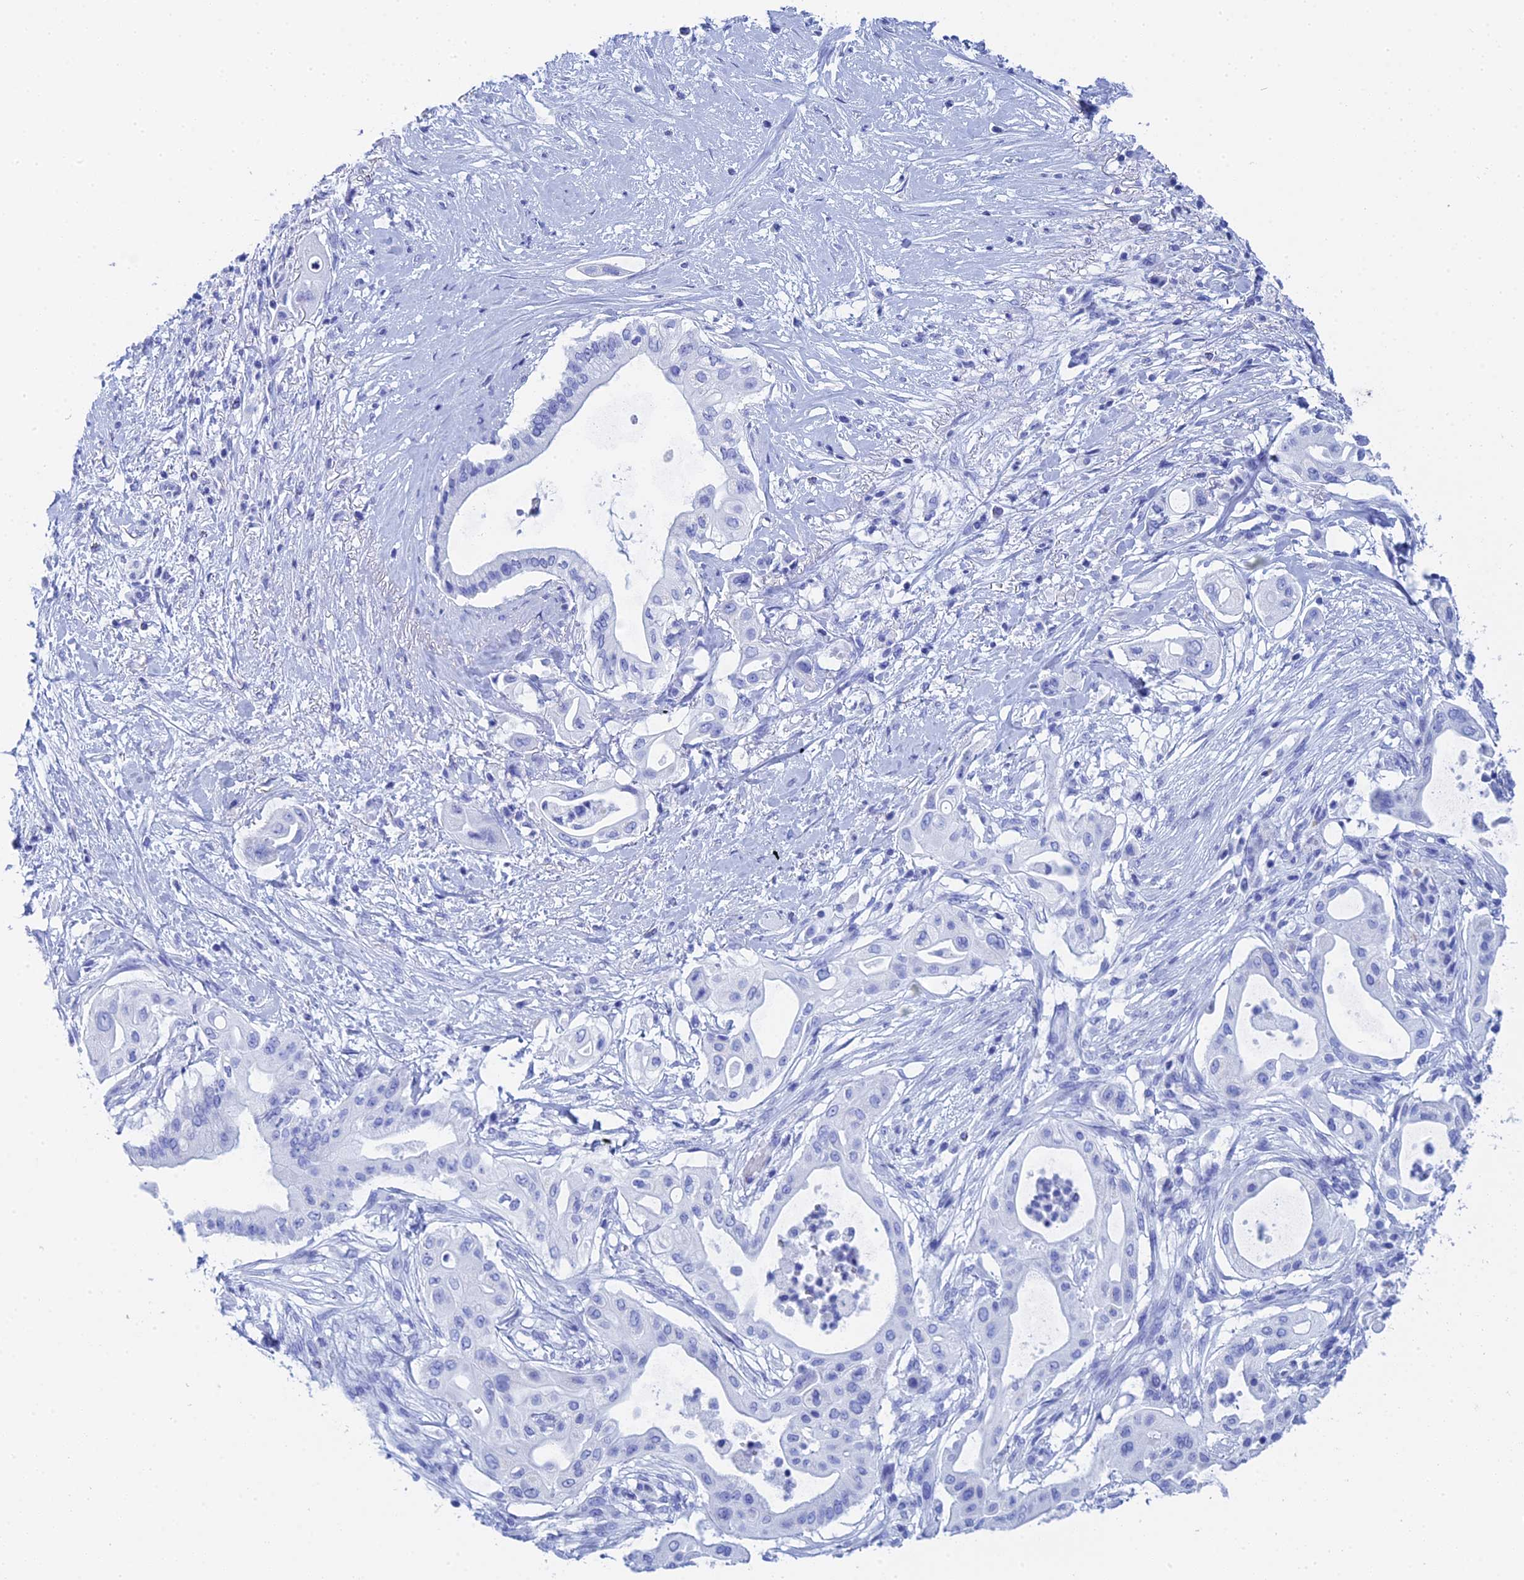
{"staining": {"intensity": "negative", "quantity": "none", "location": "none"}, "tissue": "pancreatic cancer", "cell_type": "Tumor cells", "image_type": "cancer", "snomed": [{"axis": "morphology", "description": "Adenocarcinoma, NOS"}, {"axis": "topography", "description": "Pancreas"}], "caption": "Tumor cells are negative for brown protein staining in pancreatic cancer (adenocarcinoma).", "gene": "TEX101", "patient": {"sex": "male", "age": 68}}